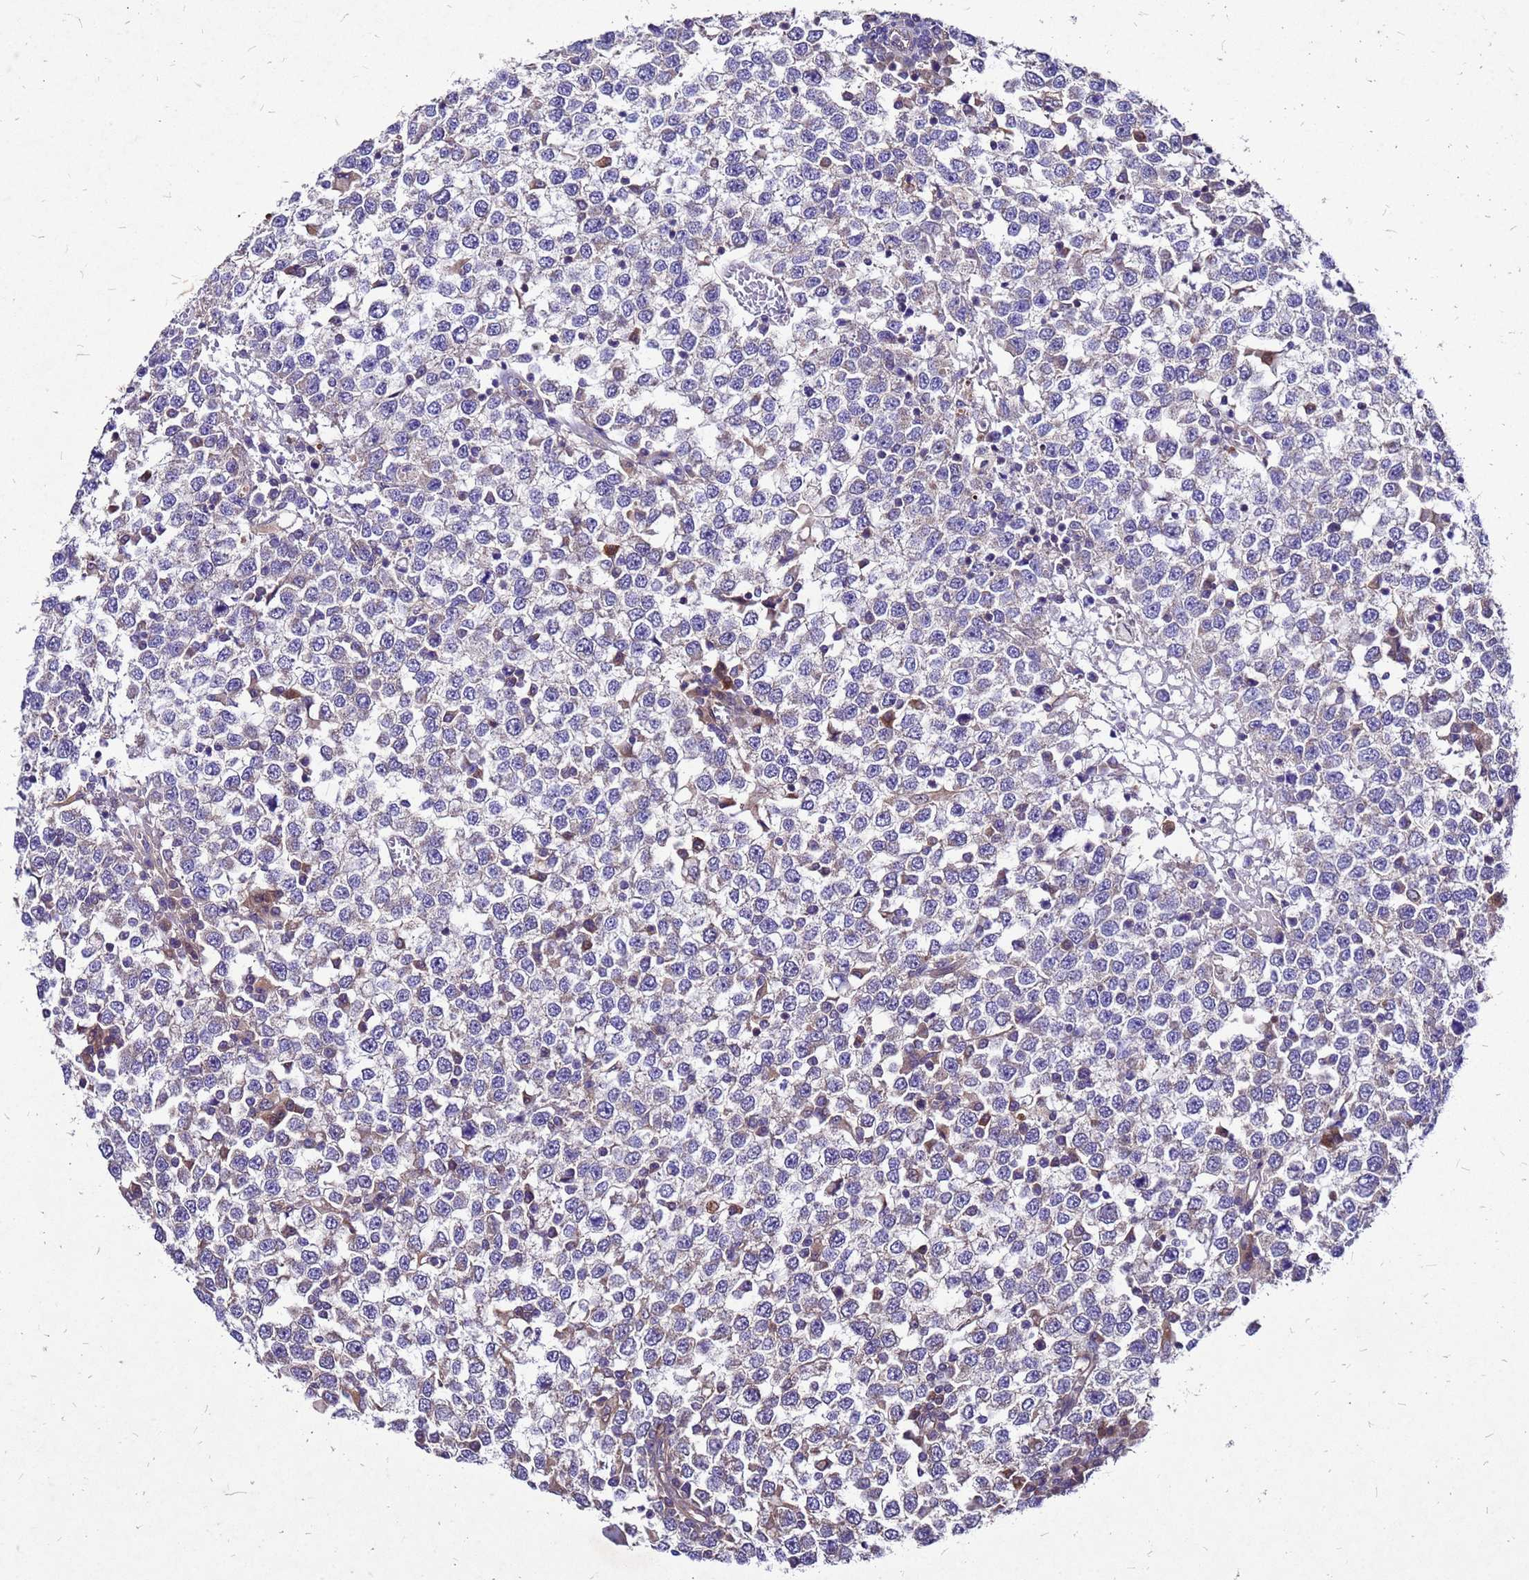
{"staining": {"intensity": "negative", "quantity": "none", "location": "none"}, "tissue": "testis cancer", "cell_type": "Tumor cells", "image_type": "cancer", "snomed": [{"axis": "morphology", "description": "Seminoma, NOS"}, {"axis": "topography", "description": "Testis"}], "caption": "Immunohistochemistry image of human testis cancer (seminoma) stained for a protein (brown), which displays no expression in tumor cells.", "gene": "DUSP23", "patient": {"sex": "male", "age": 65}}